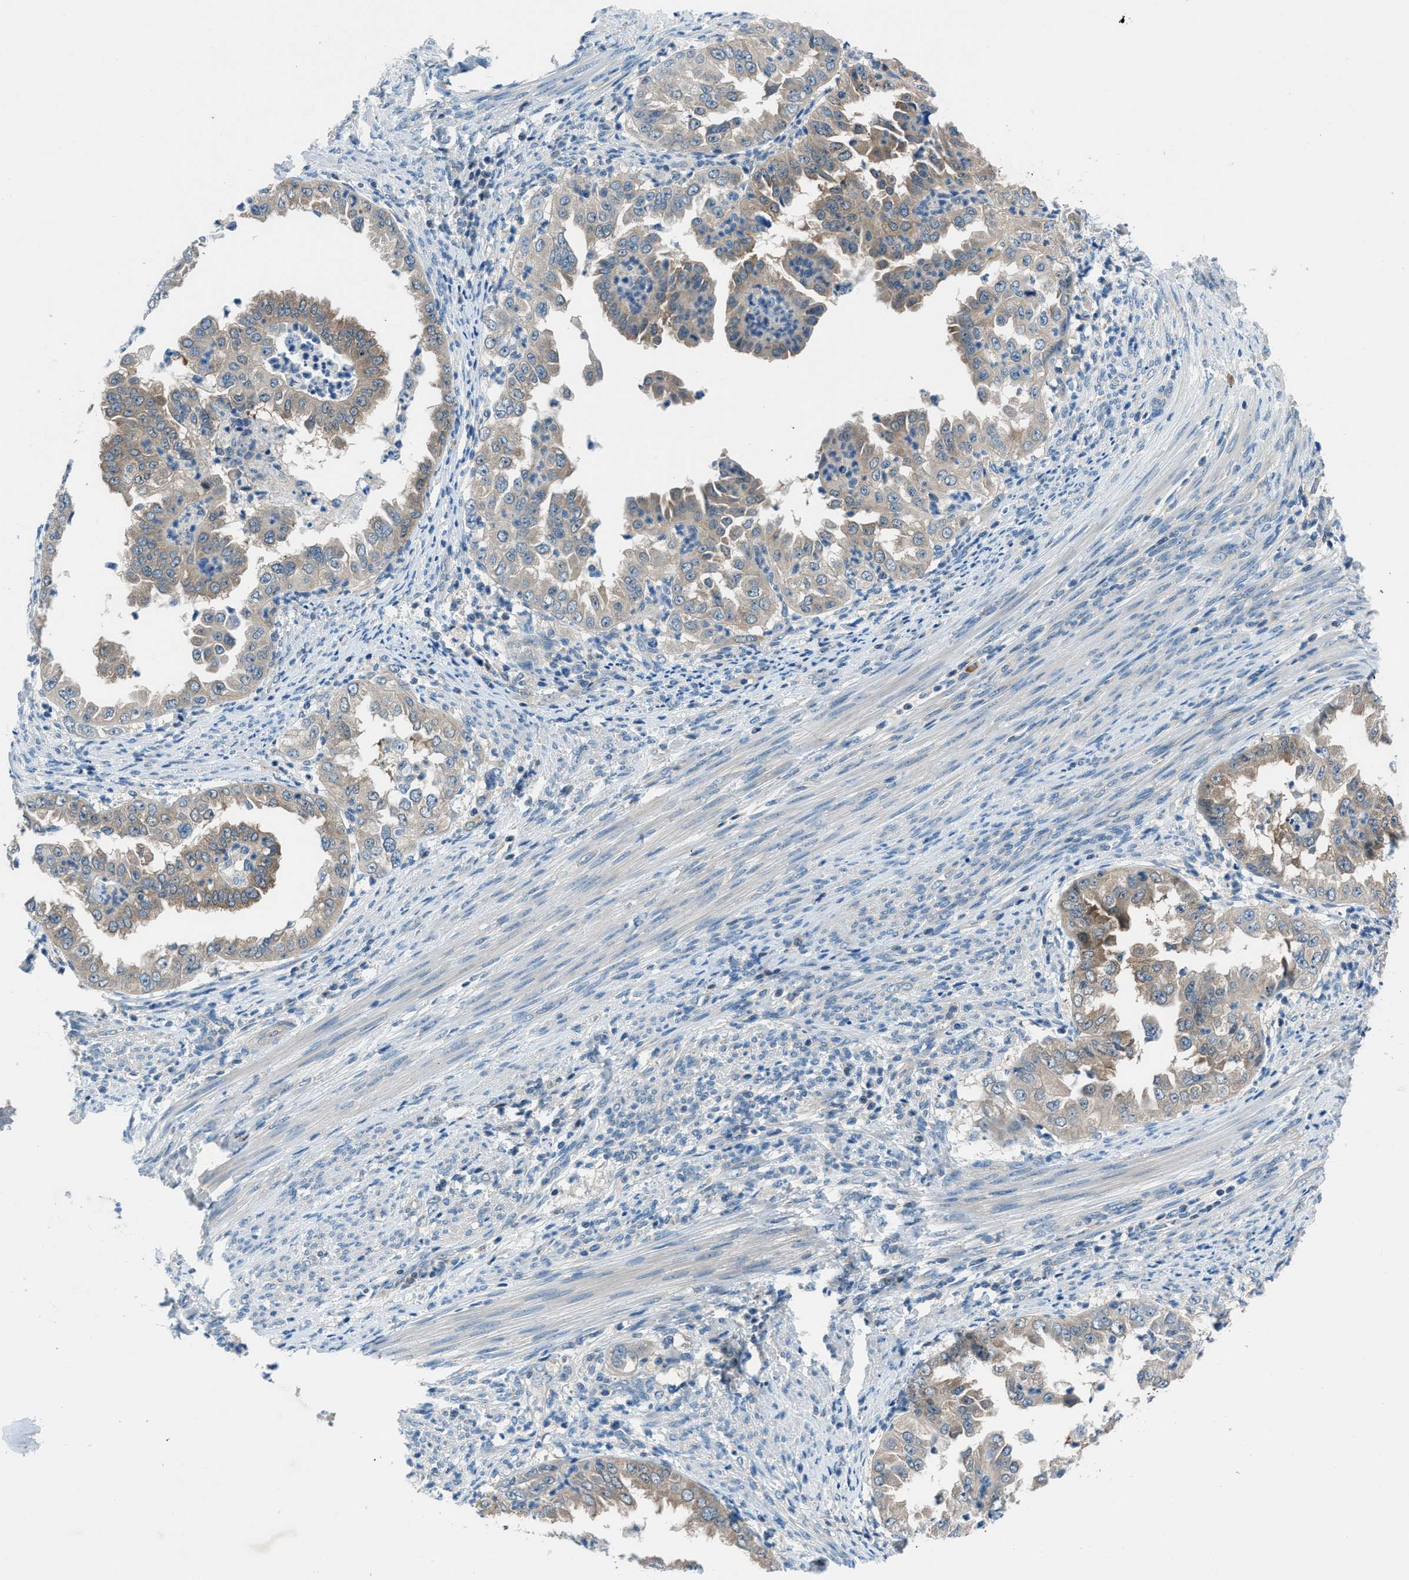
{"staining": {"intensity": "weak", "quantity": "25%-75%", "location": "cytoplasmic/membranous"}, "tissue": "endometrial cancer", "cell_type": "Tumor cells", "image_type": "cancer", "snomed": [{"axis": "morphology", "description": "Adenocarcinoma, NOS"}, {"axis": "topography", "description": "Endometrium"}], "caption": "A low amount of weak cytoplasmic/membranous staining is seen in about 25%-75% of tumor cells in endometrial cancer tissue.", "gene": "ACP1", "patient": {"sex": "female", "age": 85}}